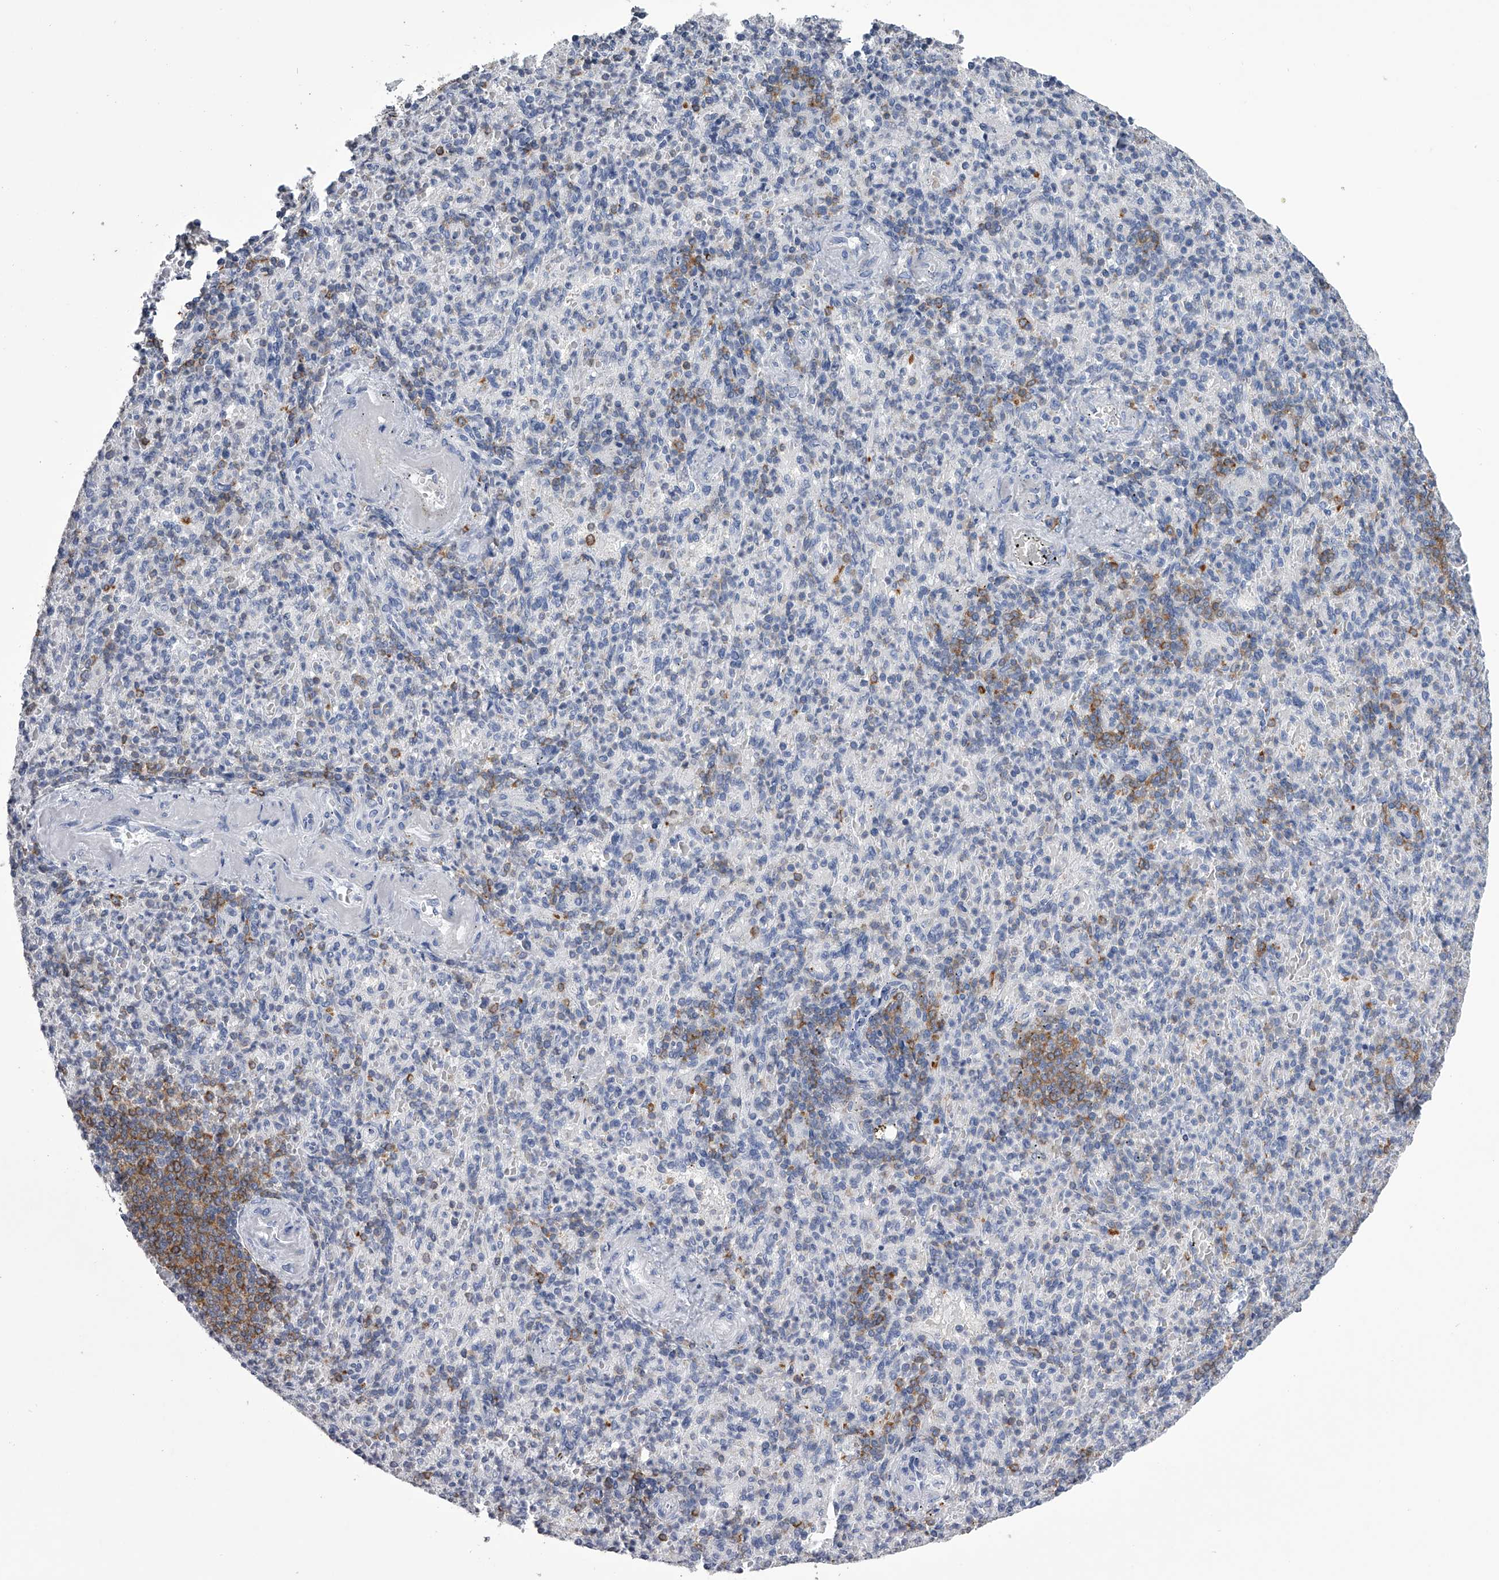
{"staining": {"intensity": "moderate", "quantity": "<25%", "location": "cytoplasmic/membranous"}, "tissue": "spleen", "cell_type": "Cells in red pulp", "image_type": "normal", "snomed": [{"axis": "morphology", "description": "Normal tissue, NOS"}, {"axis": "topography", "description": "Spleen"}], "caption": "DAB immunohistochemical staining of benign human spleen shows moderate cytoplasmic/membranous protein positivity in about <25% of cells in red pulp. (DAB IHC with brightfield microscopy, high magnification).", "gene": "TASP1", "patient": {"sex": "female", "age": 74}}